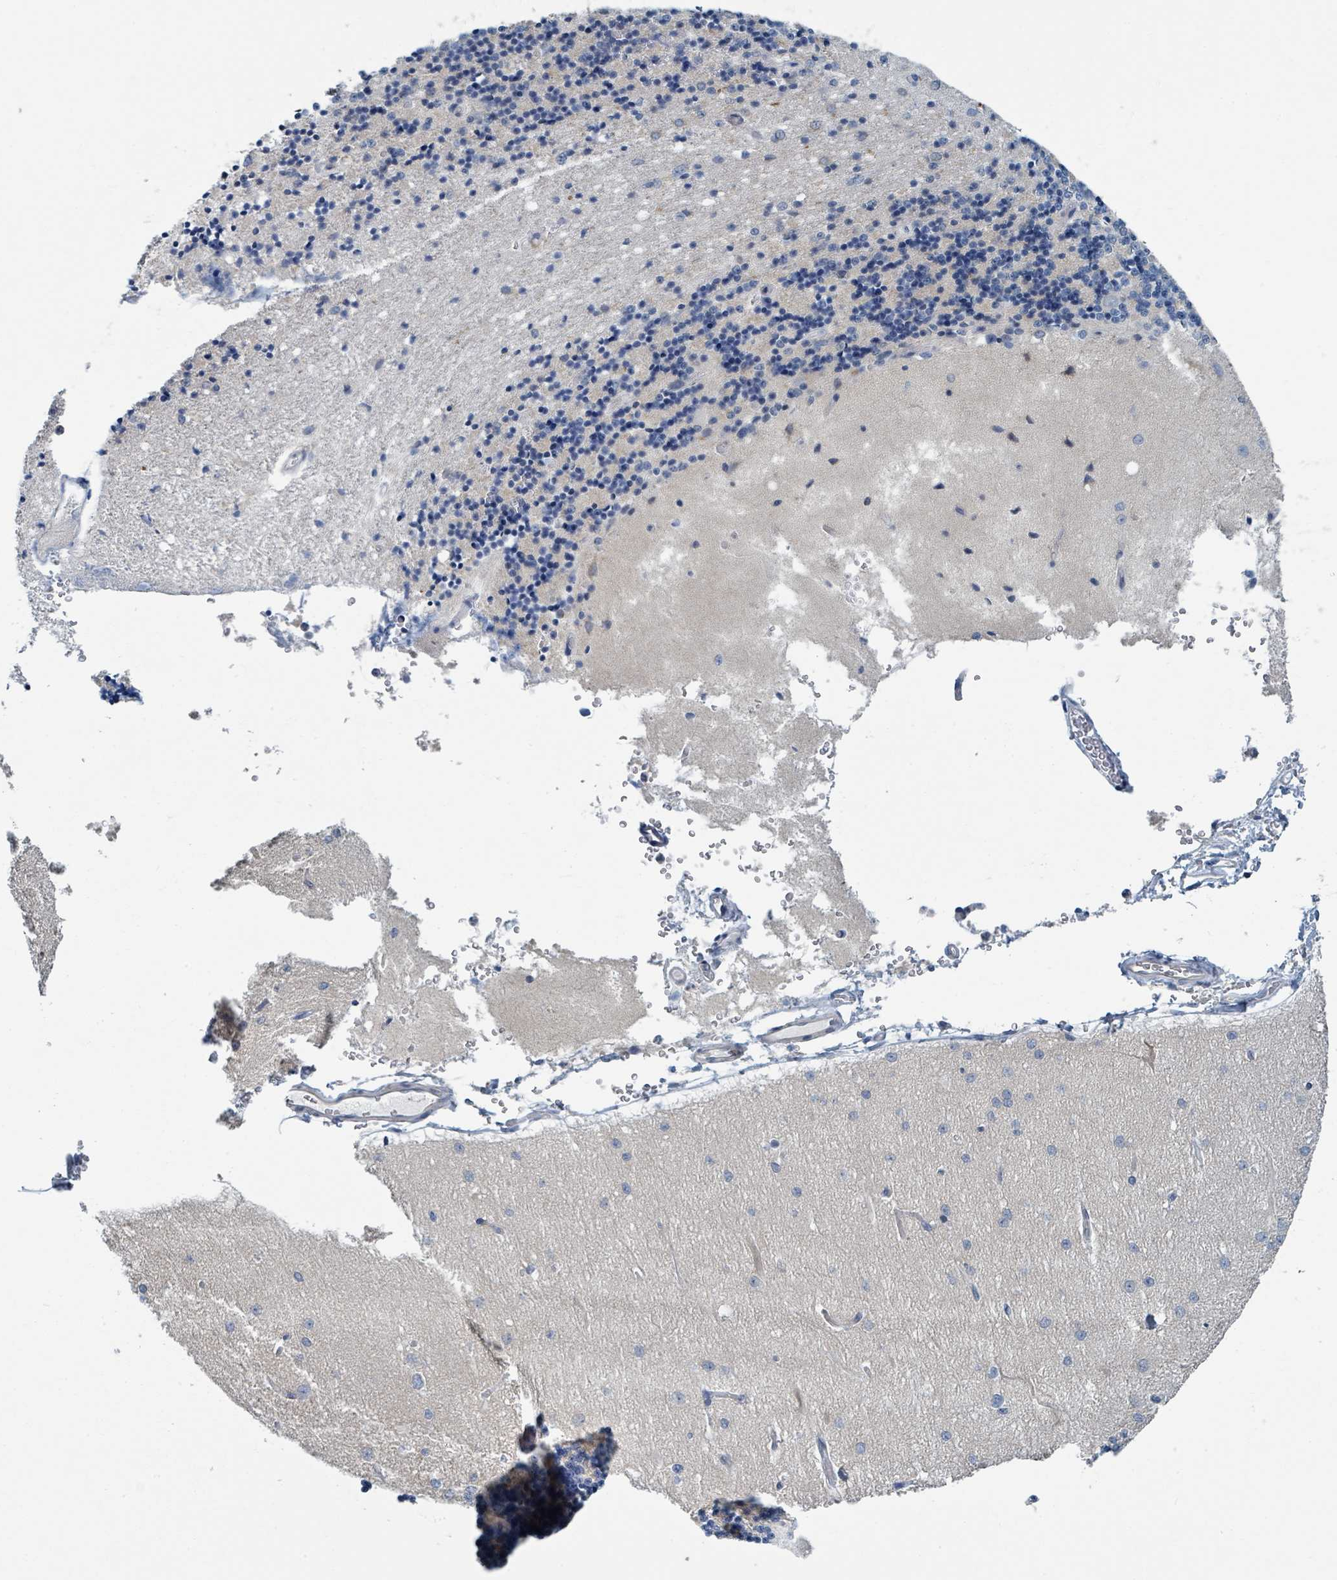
{"staining": {"intensity": "weak", "quantity": "25%-75%", "location": "cytoplasmic/membranous"}, "tissue": "cerebellum", "cell_type": "Cells in granular layer", "image_type": "normal", "snomed": [{"axis": "morphology", "description": "Normal tissue, NOS"}, {"axis": "topography", "description": "Cerebellum"}], "caption": "An immunohistochemistry (IHC) photomicrograph of normal tissue is shown. Protein staining in brown labels weak cytoplasmic/membranous positivity in cerebellum within cells in granular layer. The protein is stained brown, and the nuclei are stained in blue (DAB IHC with brightfield microscopy, high magnification).", "gene": "ANKRD55", "patient": {"sex": "female", "age": 29}}